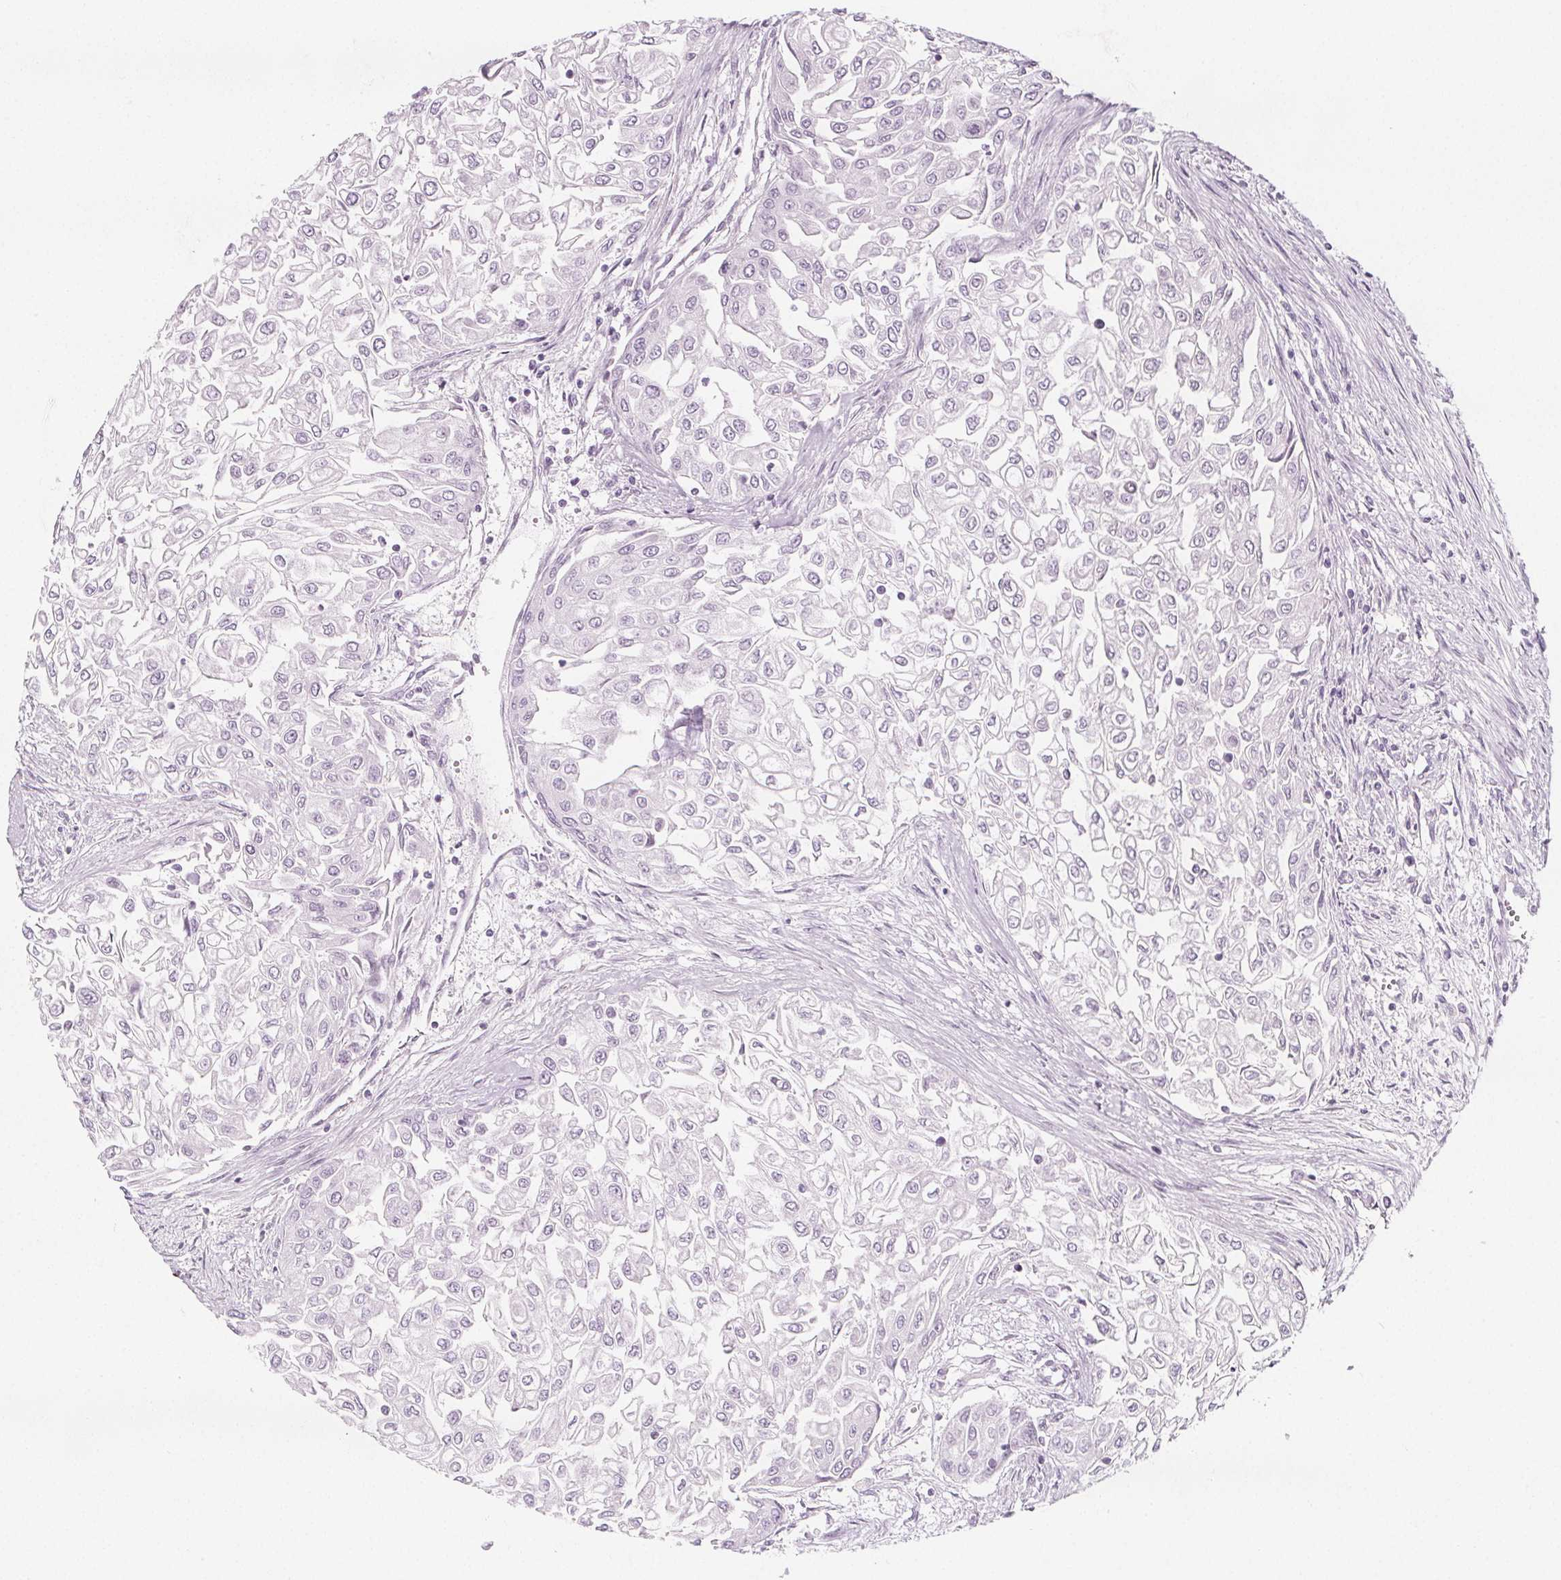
{"staining": {"intensity": "negative", "quantity": "none", "location": "none"}, "tissue": "urothelial cancer", "cell_type": "Tumor cells", "image_type": "cancer", "snomed": [{"axis": "morphology", "description": "Urothelial carcinoma, High grade"}, {"axis": "topography", "description": "Urinary bladder"}], "caption": "Urothelial carcinoma (high-grade) was stained to show a protein in brown. There is no significant staining in tumor cells.", "gene": "IL17C", "patient": {"sex": "male", "age": 62}}